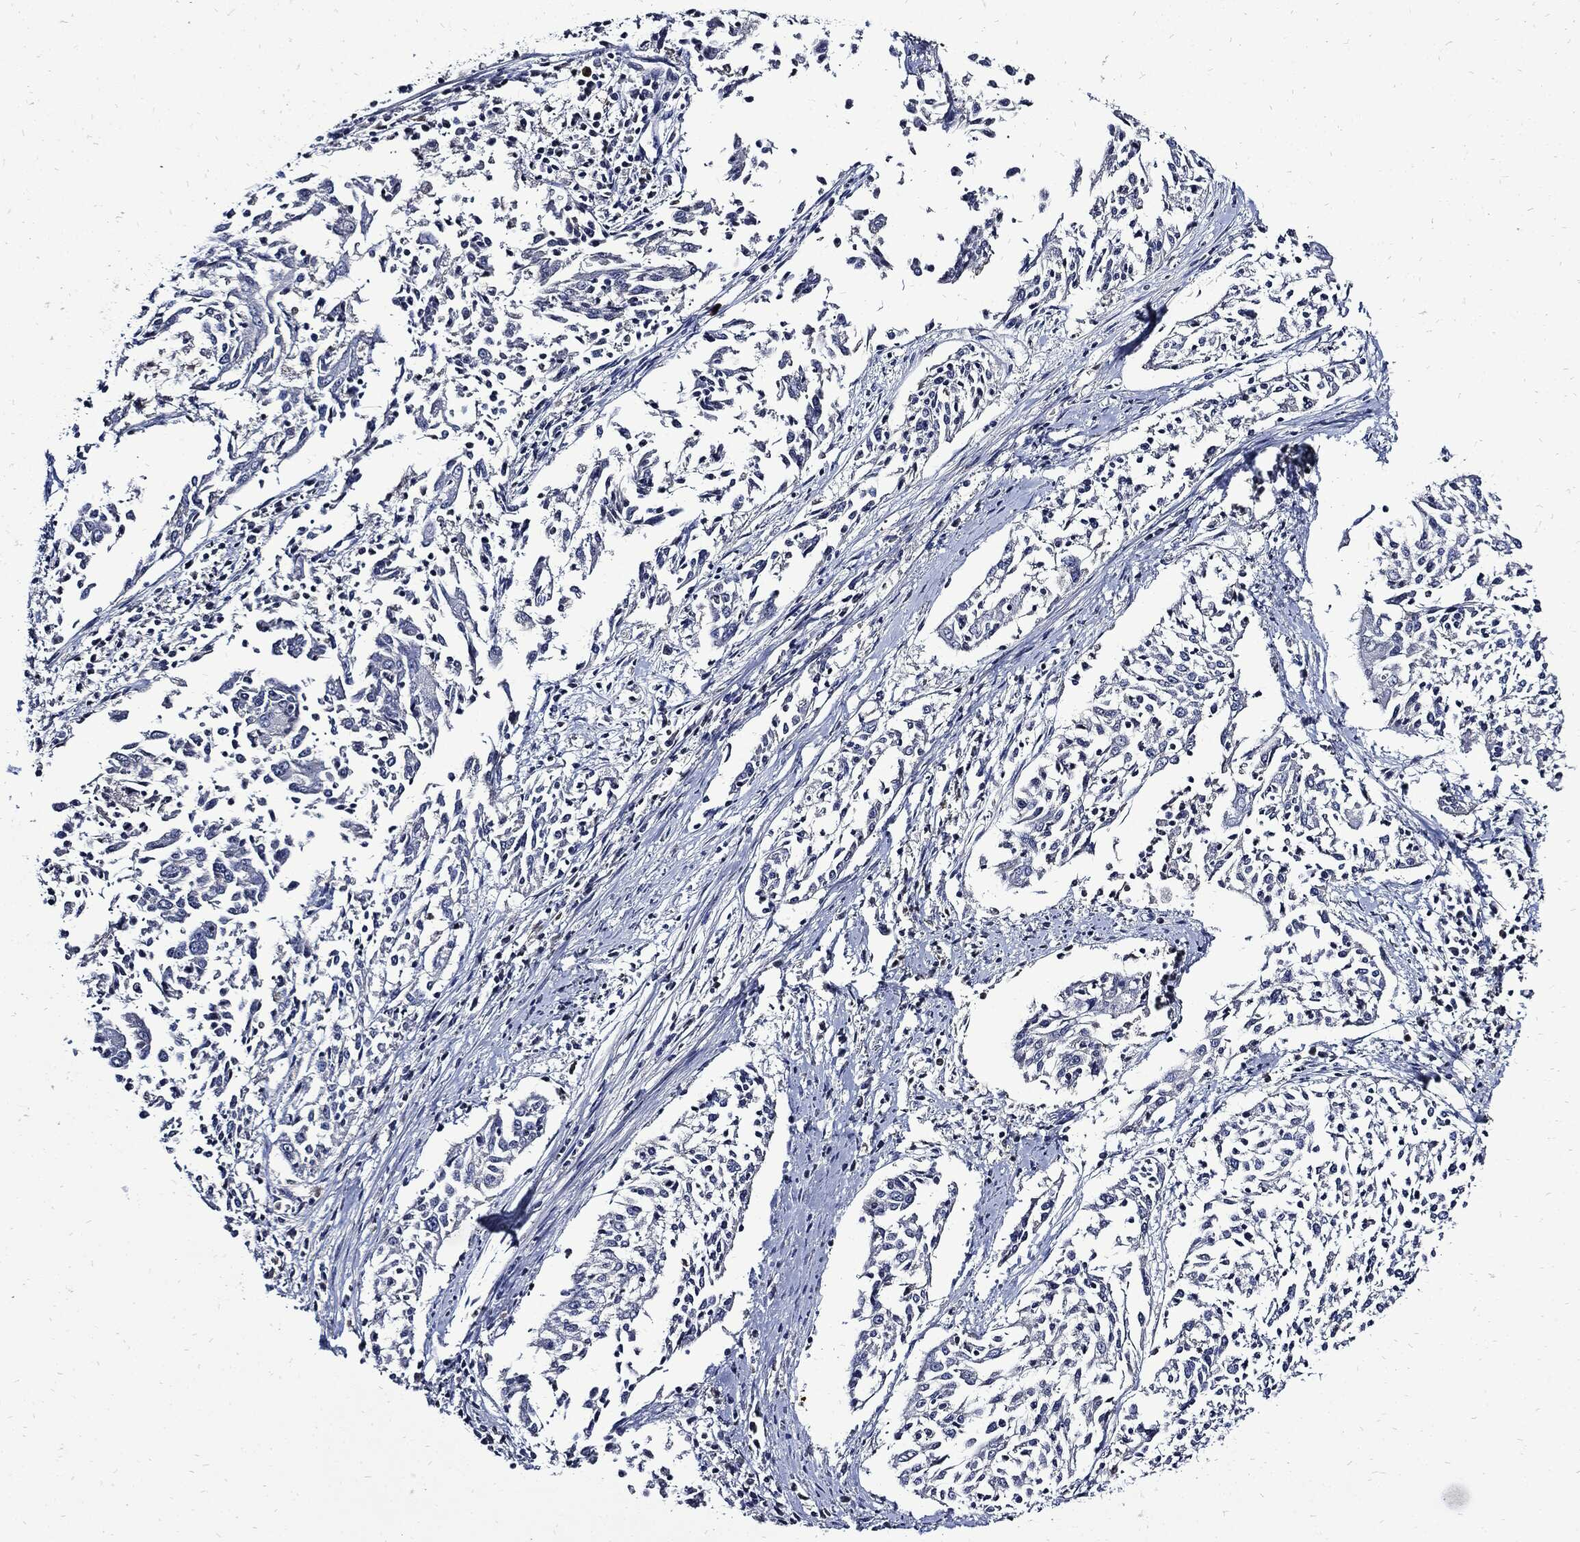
{"staining": {"intensity": "negative", "quantity": "none", "location": "none"}, "tissue": "cervical cancer", "cell_type": "Tumor cells", "image_type": "cancer", "snomed": [{"axis": "morphology", "description": "Squamous cell carcinoma, NOS"}, {"axis": "topography", "description": "Cervix"}], "caption": "An image of human squamous cell carcinoma (cervical) is negative for staining in tumor cells.", "gene": "CPE", "patient": {"sex": "female", "age": 41}}